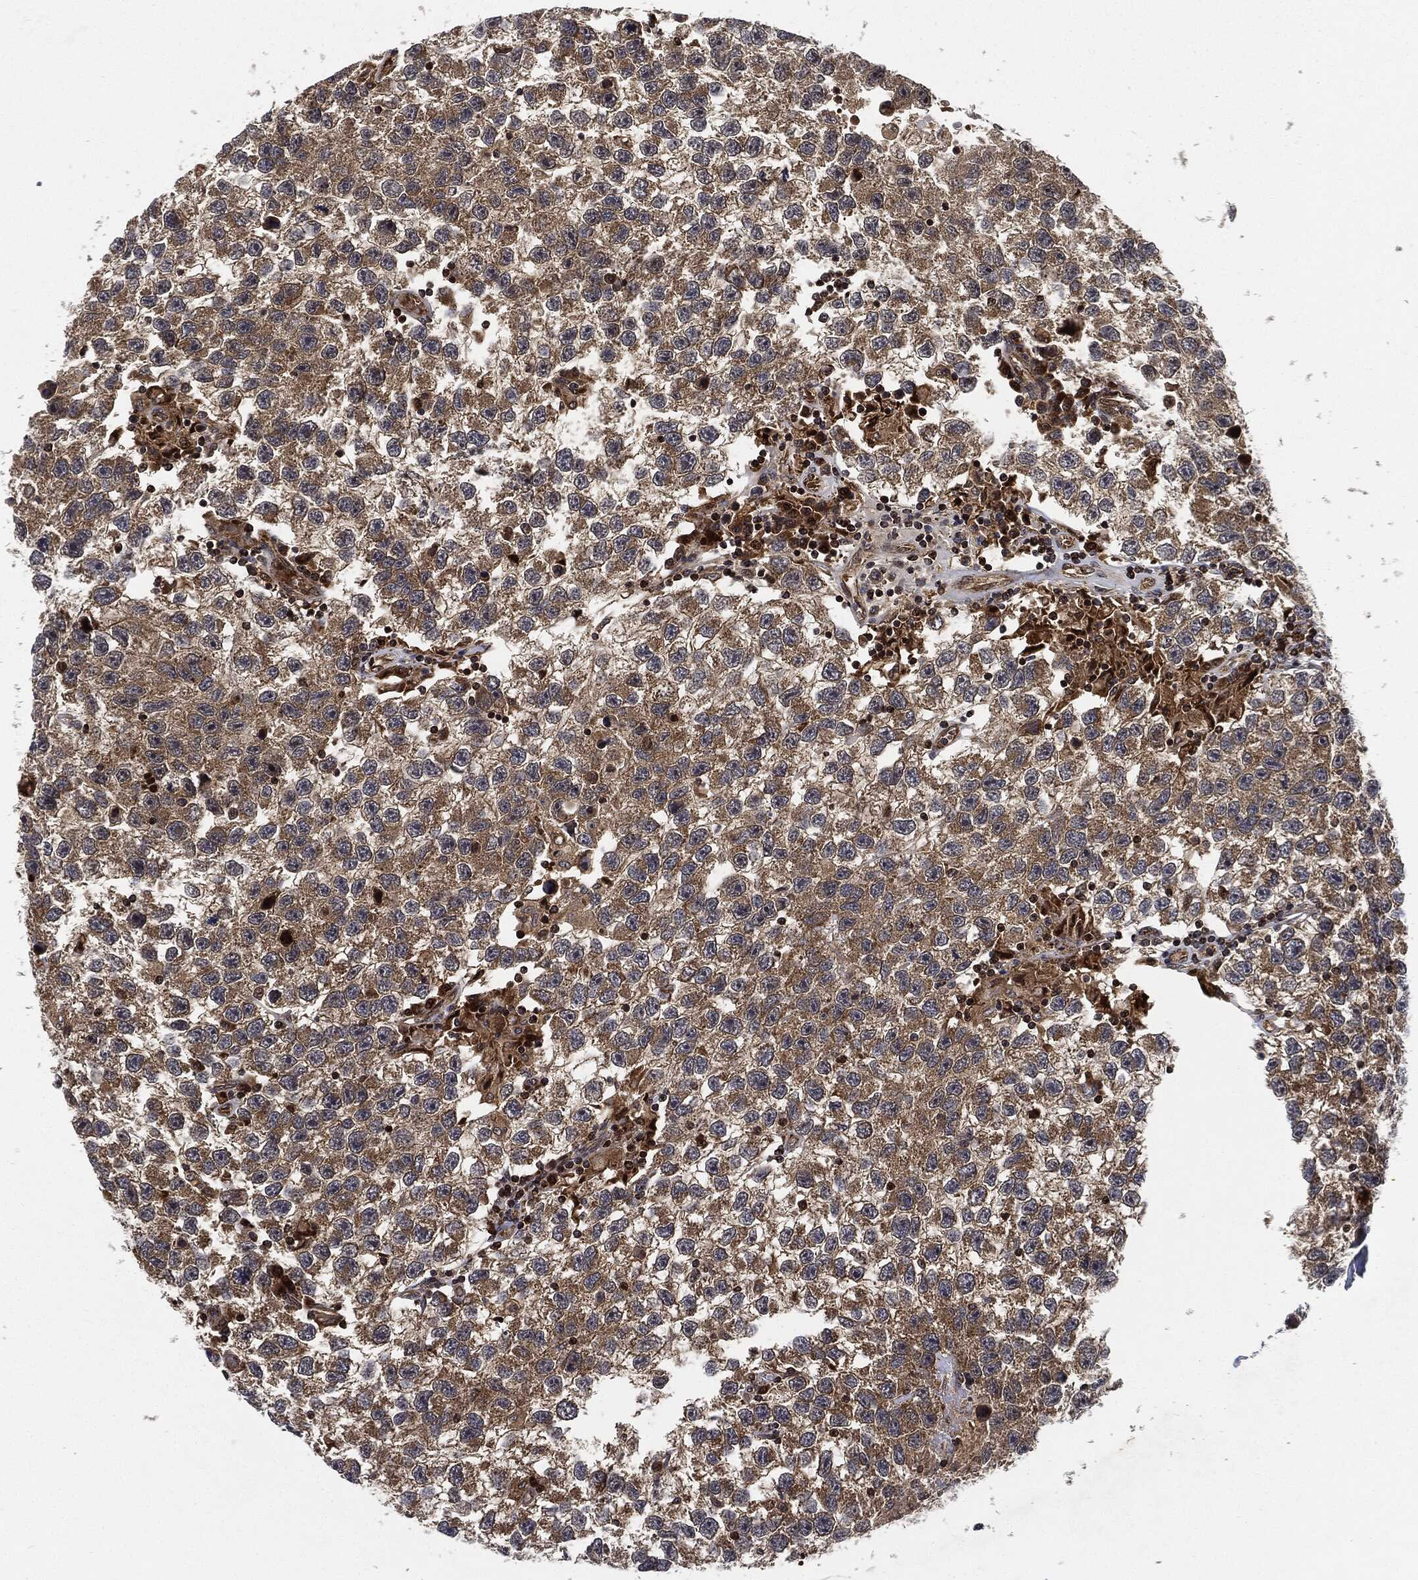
{"staining": {"intensity": "weak", "quantity": "25%-75%", "location": "cytoplasmic/membranous"}, "tissue": "testis cancer", "cell_type": "Tumor cells", "image_type": "cancer", "snomed": [{"axis": "morphology", "description": "Seminoma, NOS"}, {"axis": "topography", "description": "Testis"}], "caption": "Human testis cancer stained with a brown dye reveals weak cytoplasmic/membranous positive positivity in about 25%-75% of tumor cells.", "gene": "RNASEL", "patient": {"sex": "male", "age": 26}}